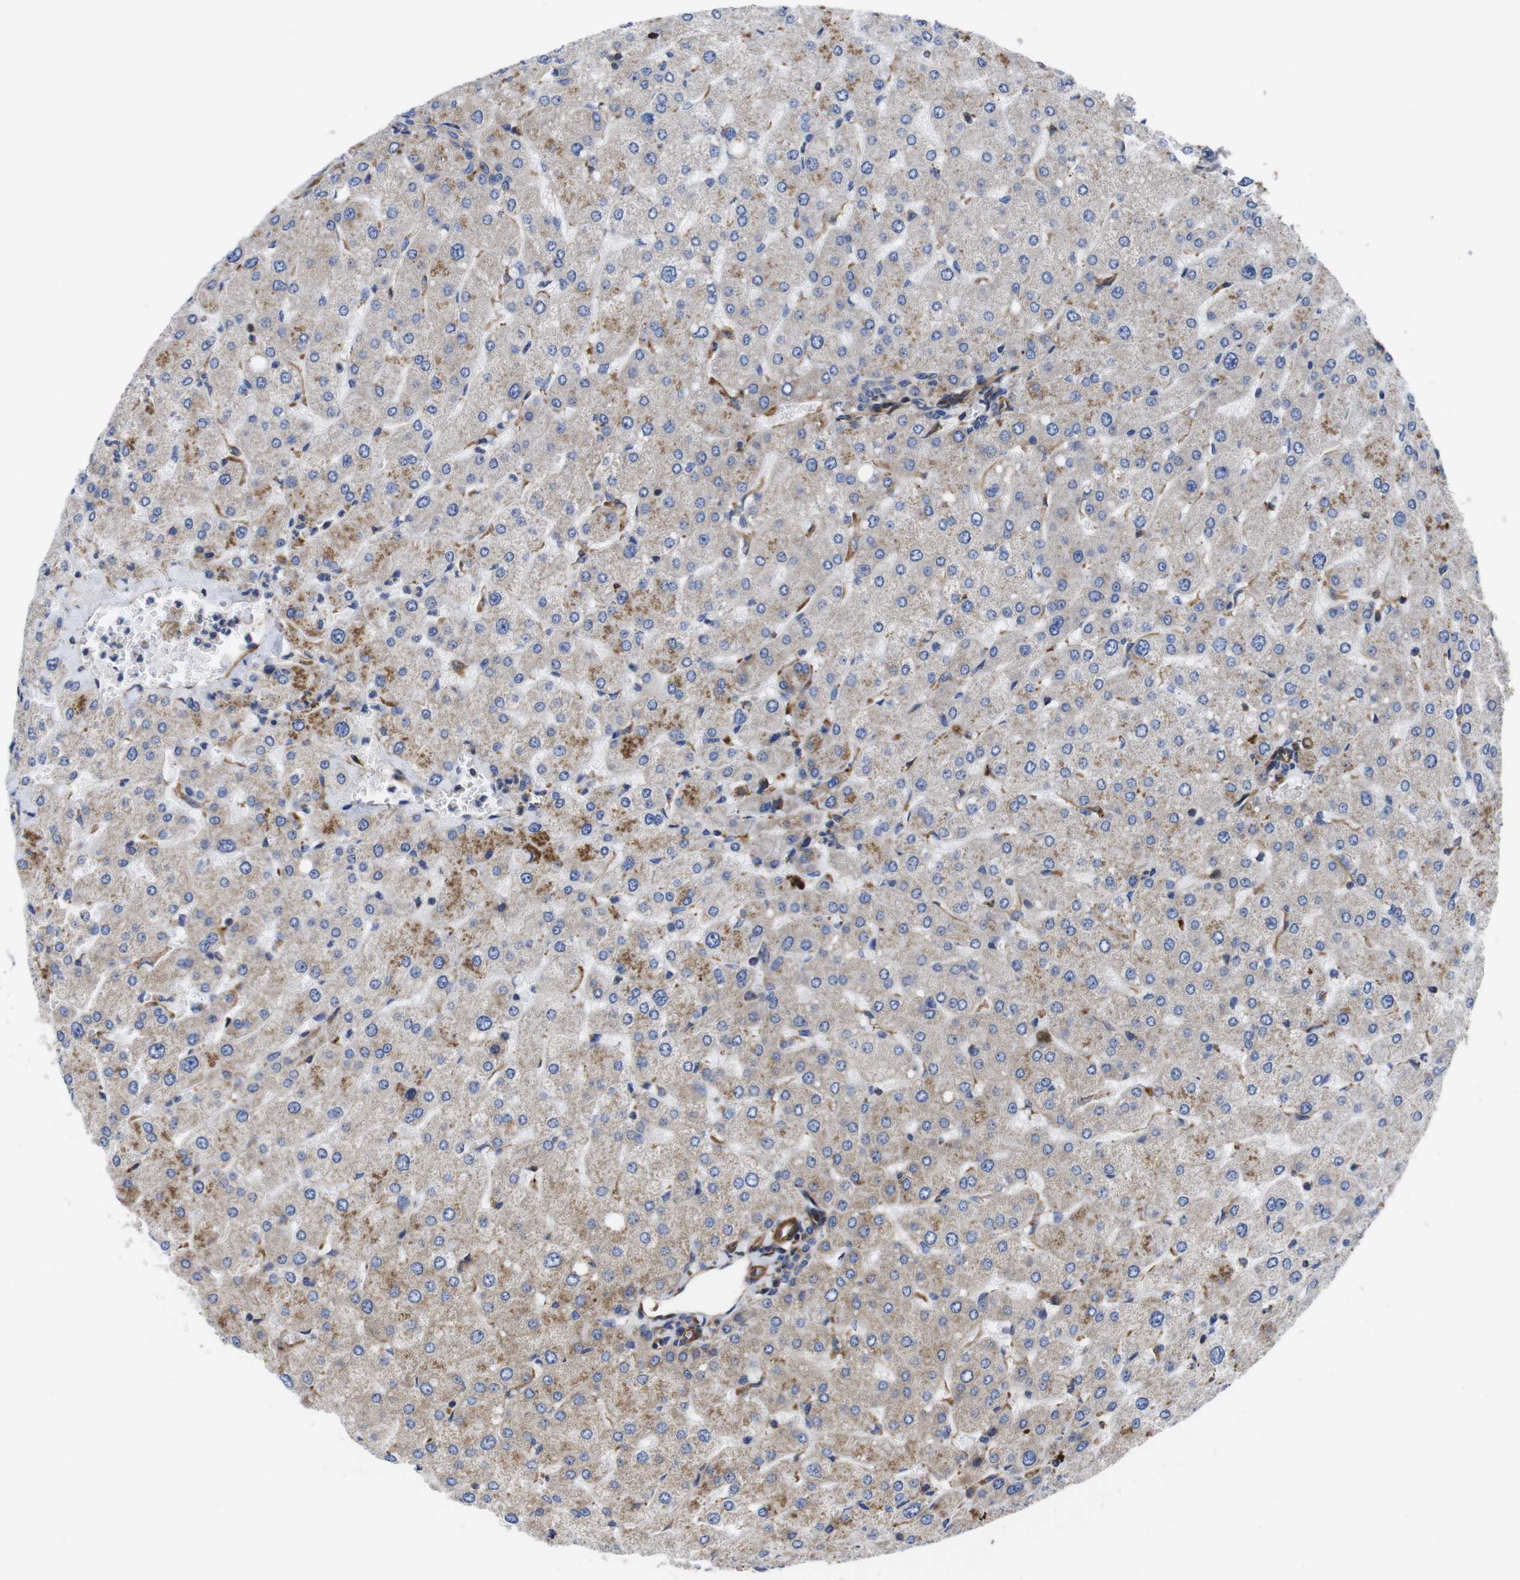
{"staining": {"intensity": "negative", "quantity": "none", "location": "none"}, "tissue": "liver", "cell_type": "Cholangiocytes", "image_type": "normal", "snomed": [{"axis": "morphology", "description": "Normal tissue, NOS"}, {"axis": "topography", "description": "Liver"}], "caption": "Immunohistochemistry (IHC) of benign human liver reveals no positivity in cholangiocytes.", "gene": "GPR4", "patient": {"sex": "male", "age": 55}}